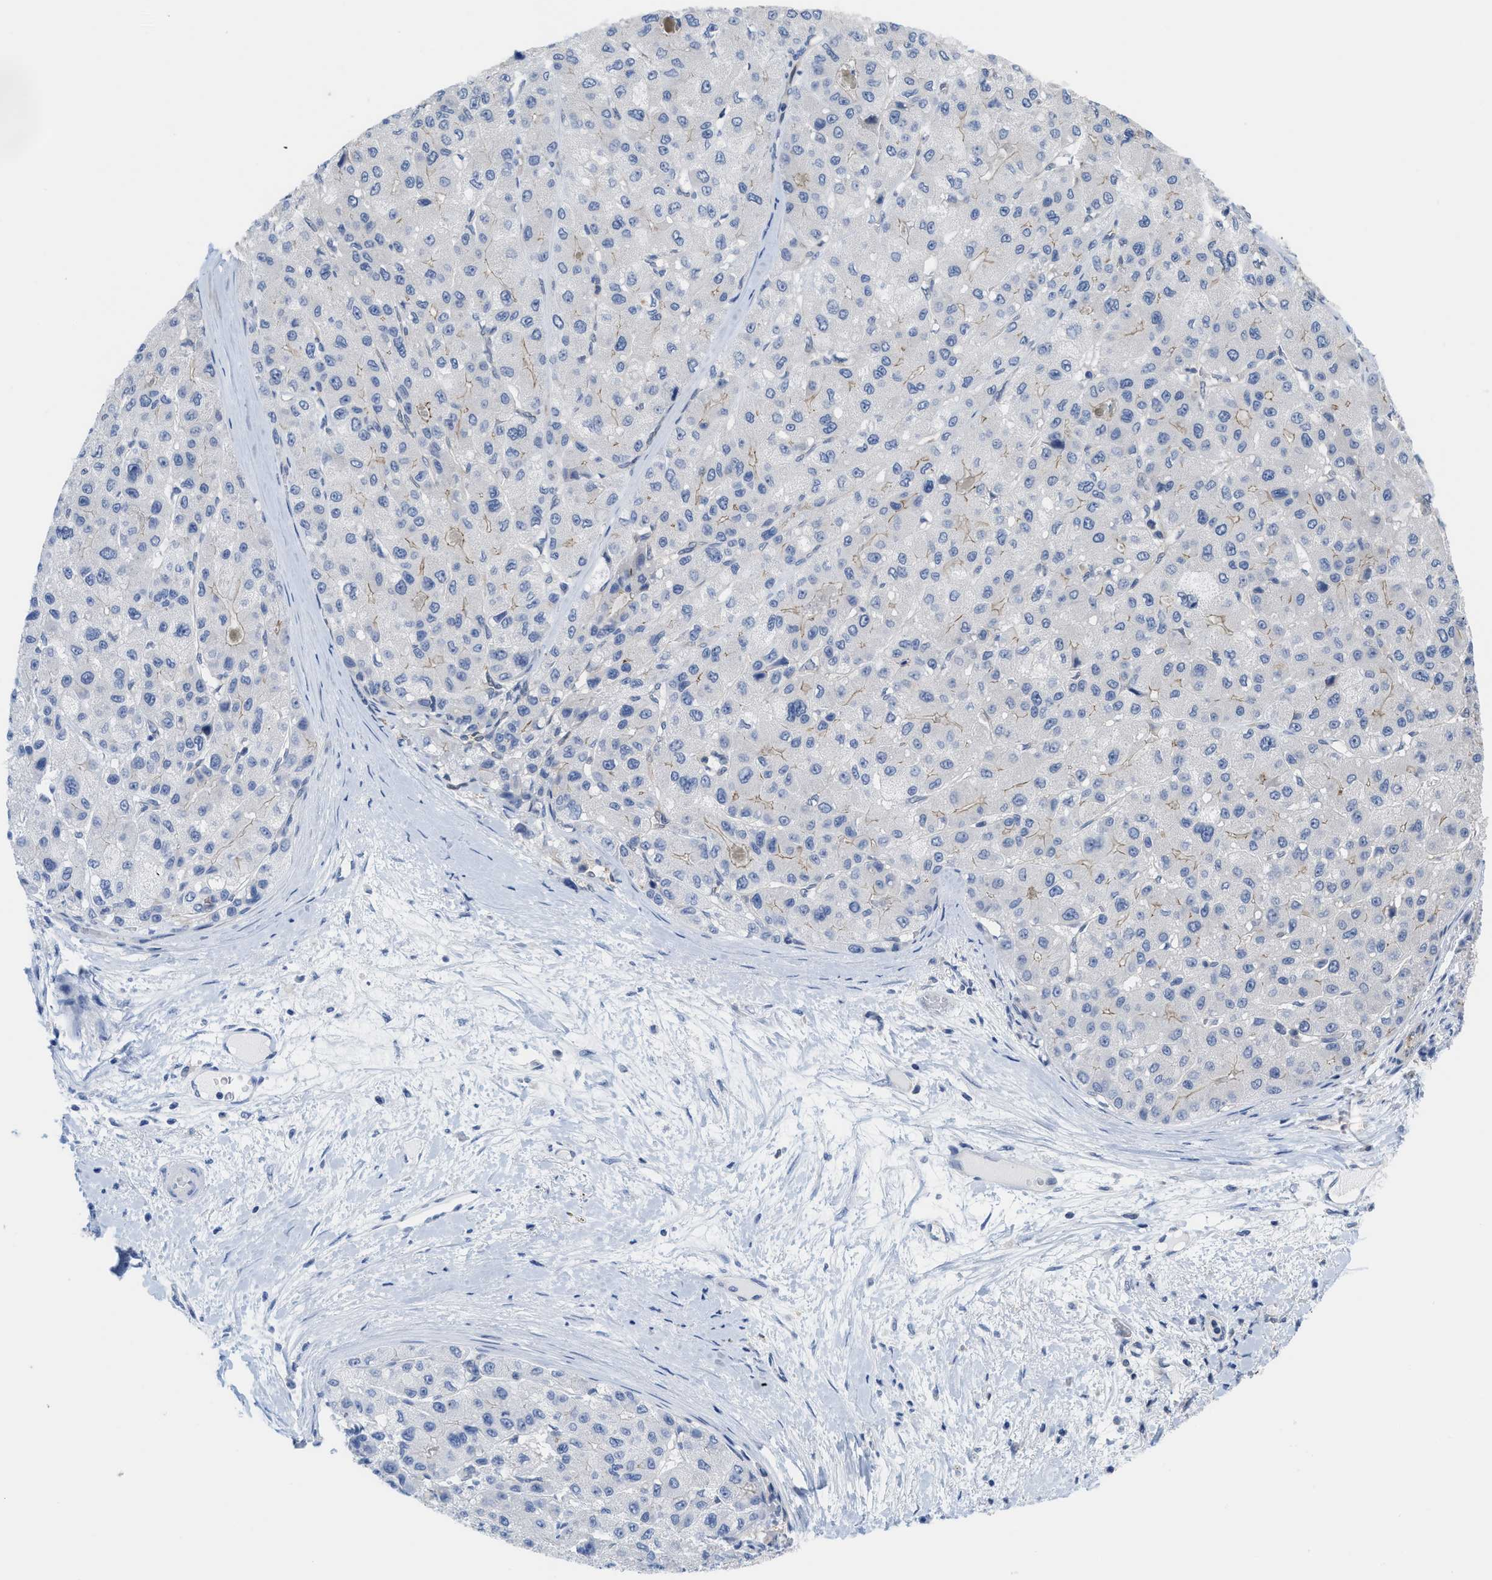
{"staining": {"intensity": "negative", "quantity": "none", "location": "none"}, "tissue": "liver cancer", "cell_type": "Tumor cells", "image_type": "cancer", "snomed": [{"axis": "morphology", "description": "Carcinoma, Hepatocellular, NOS"}, {"axis": "topography", "description": "Liver"}], "caption": "Hepatocellular carcinoma (liver) stained for a protein using immunohistochemistry demonstrates no staining tumor cells.", "gene": "LDAF1", "patient": {"sex": "male", "age": 80}}